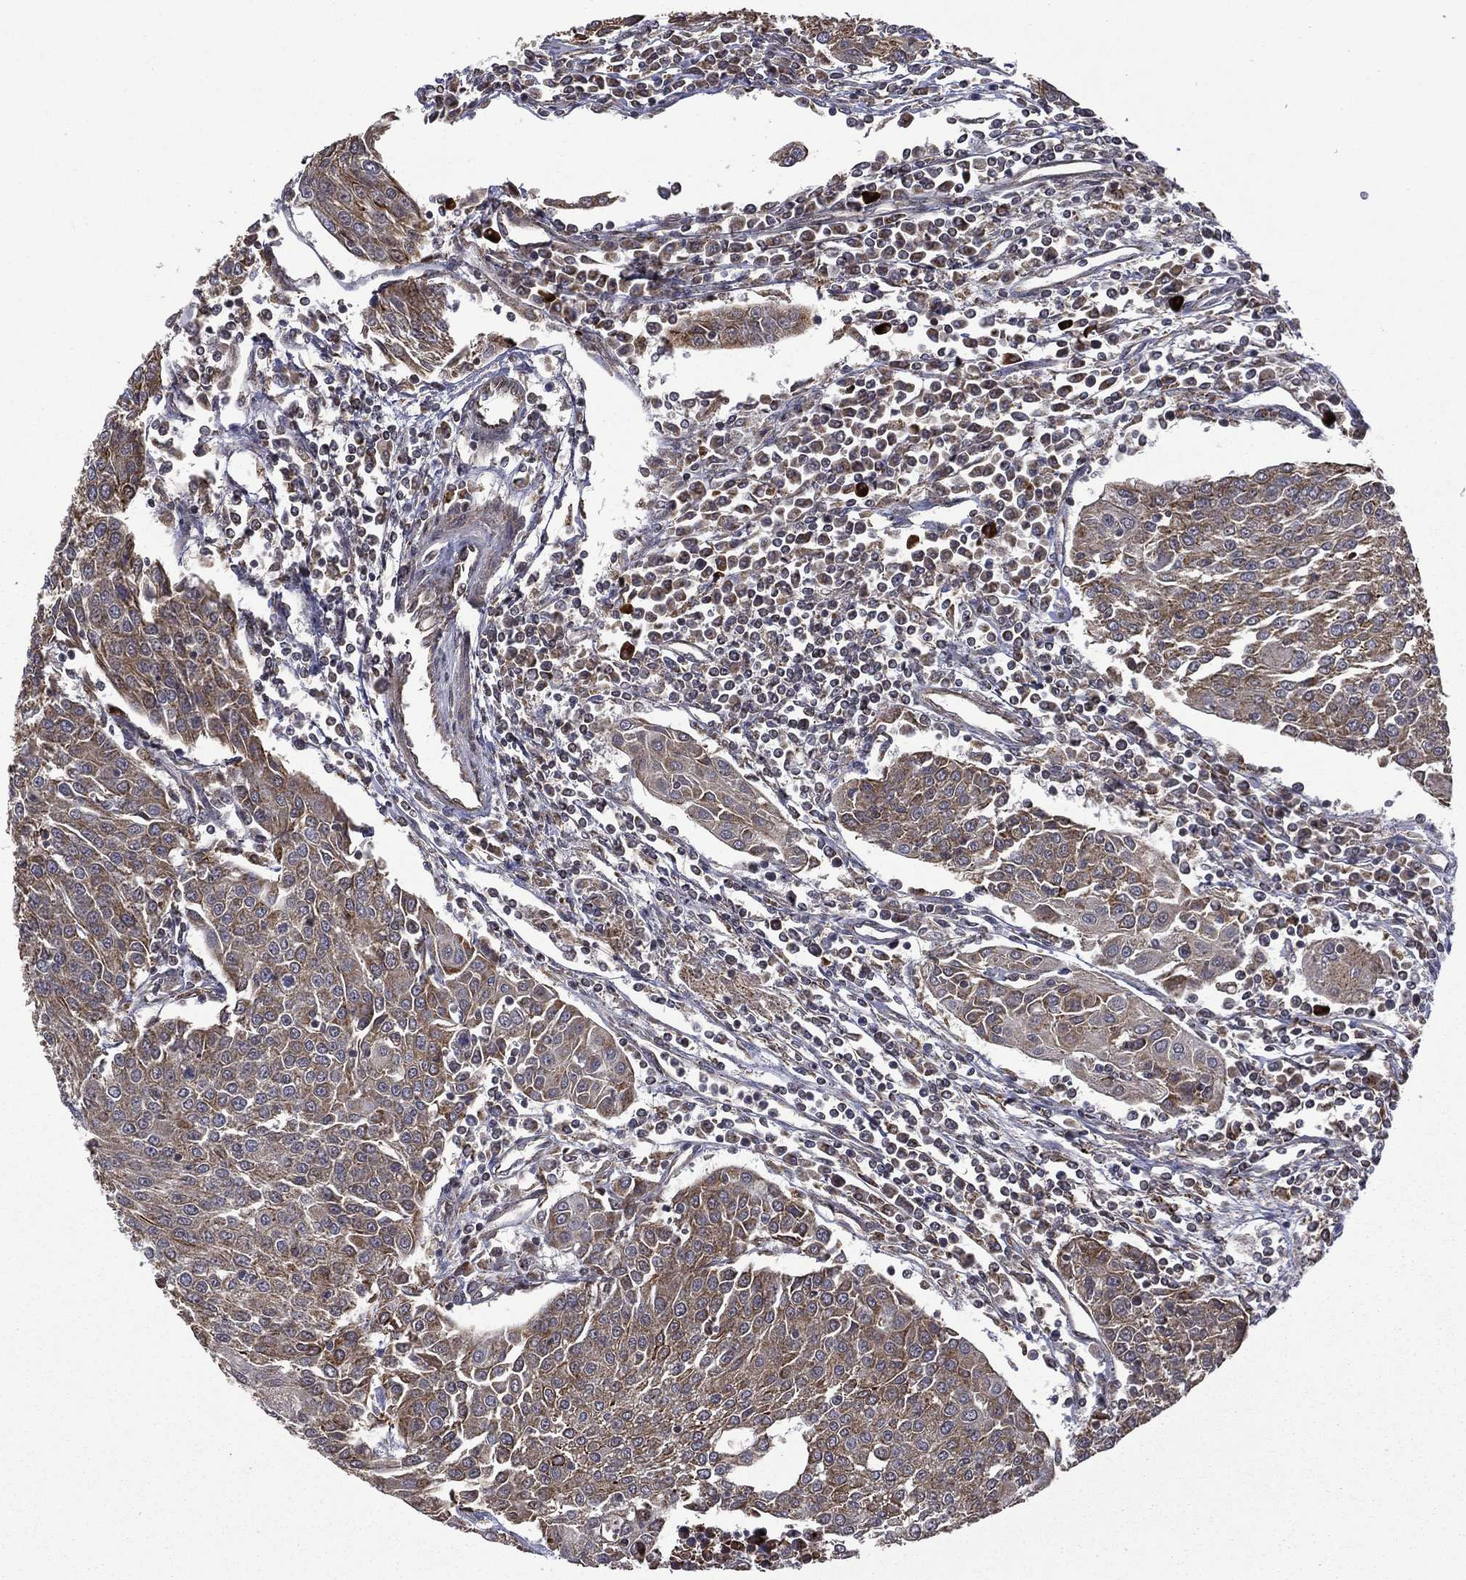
{"staining": {"intensity": "weak", "quantity": "25%-75%", "location": "cytoplasmic/membranous"}, "tissue": "urothelial cancer", "cell_type": "Tumor cells", "image_type": "cancer", "snomed": [{"axis": "morphology", "description": "Urothelial carcinoma, High grade"}, {"axis": "topography", "description": "Urinary bladder"}], "caption": "This photomicrograph reveals immunohistochemistry (IHC) staining of human high-grade urothelial carcinoma, with low weak cytoplasmic/membranous positivity in about 25%-75% of tumor cells.", "gene": "GIMAP6", "patient": {"sex": "female", "age": 85}}